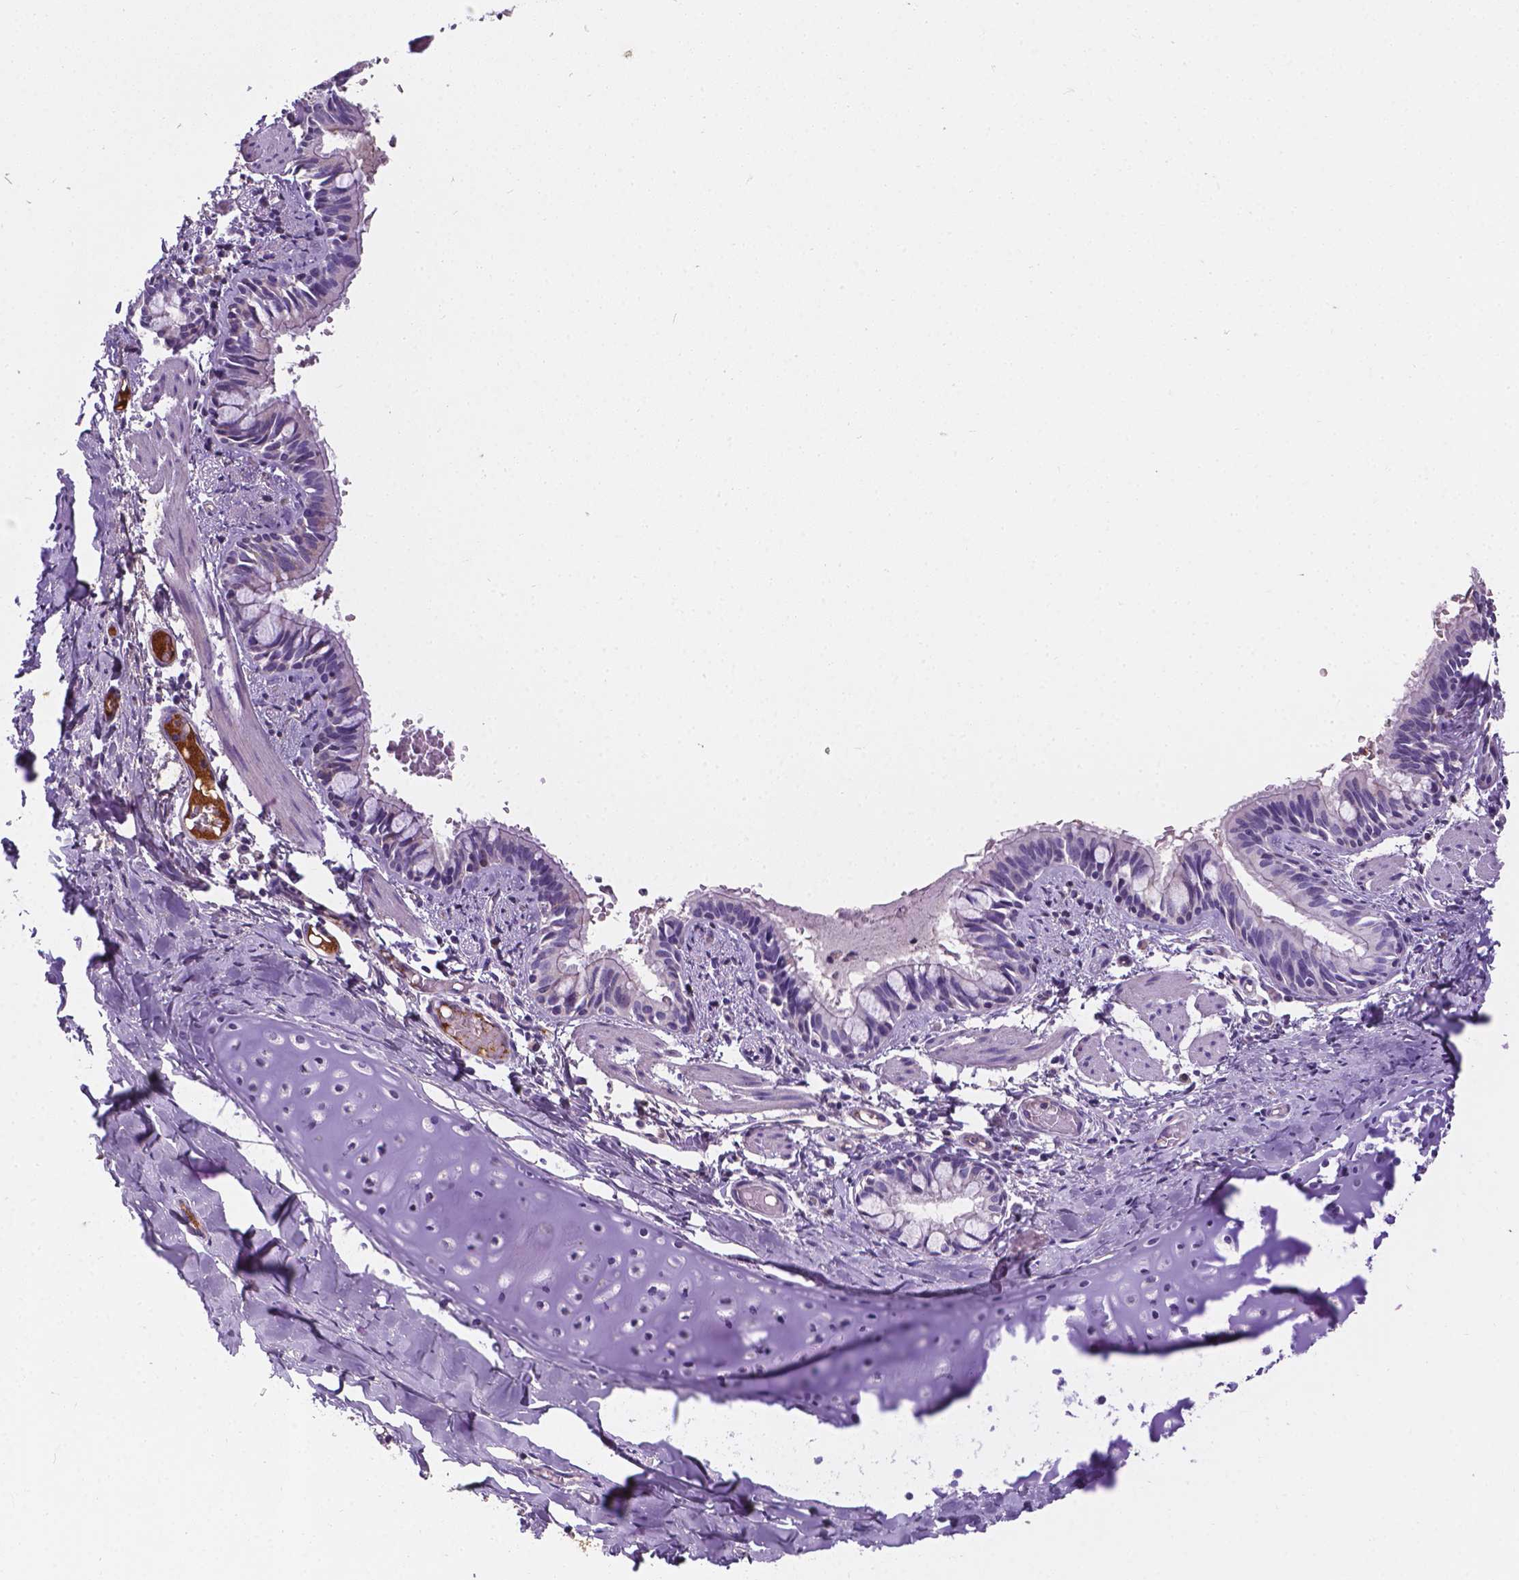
{"staining": {"intensity": "negative", "quantity": "none", "location": "none"}, "tissue": "bronchus", "cell_type": "Respiratory epithelial cells", "image_type": "normal", "snomed": [{"axis": "morphology", "description": "Normal tissue, NOS"}, {"axis": "topography", "description": "Bronchus"}], "caption": "DAB immunohistochemical staining of normal human bronchus demonstrates no significant expression in respiratory epithelial cells.", "gene": "APOE", "patient": {"sex": "male", "age": 1}}